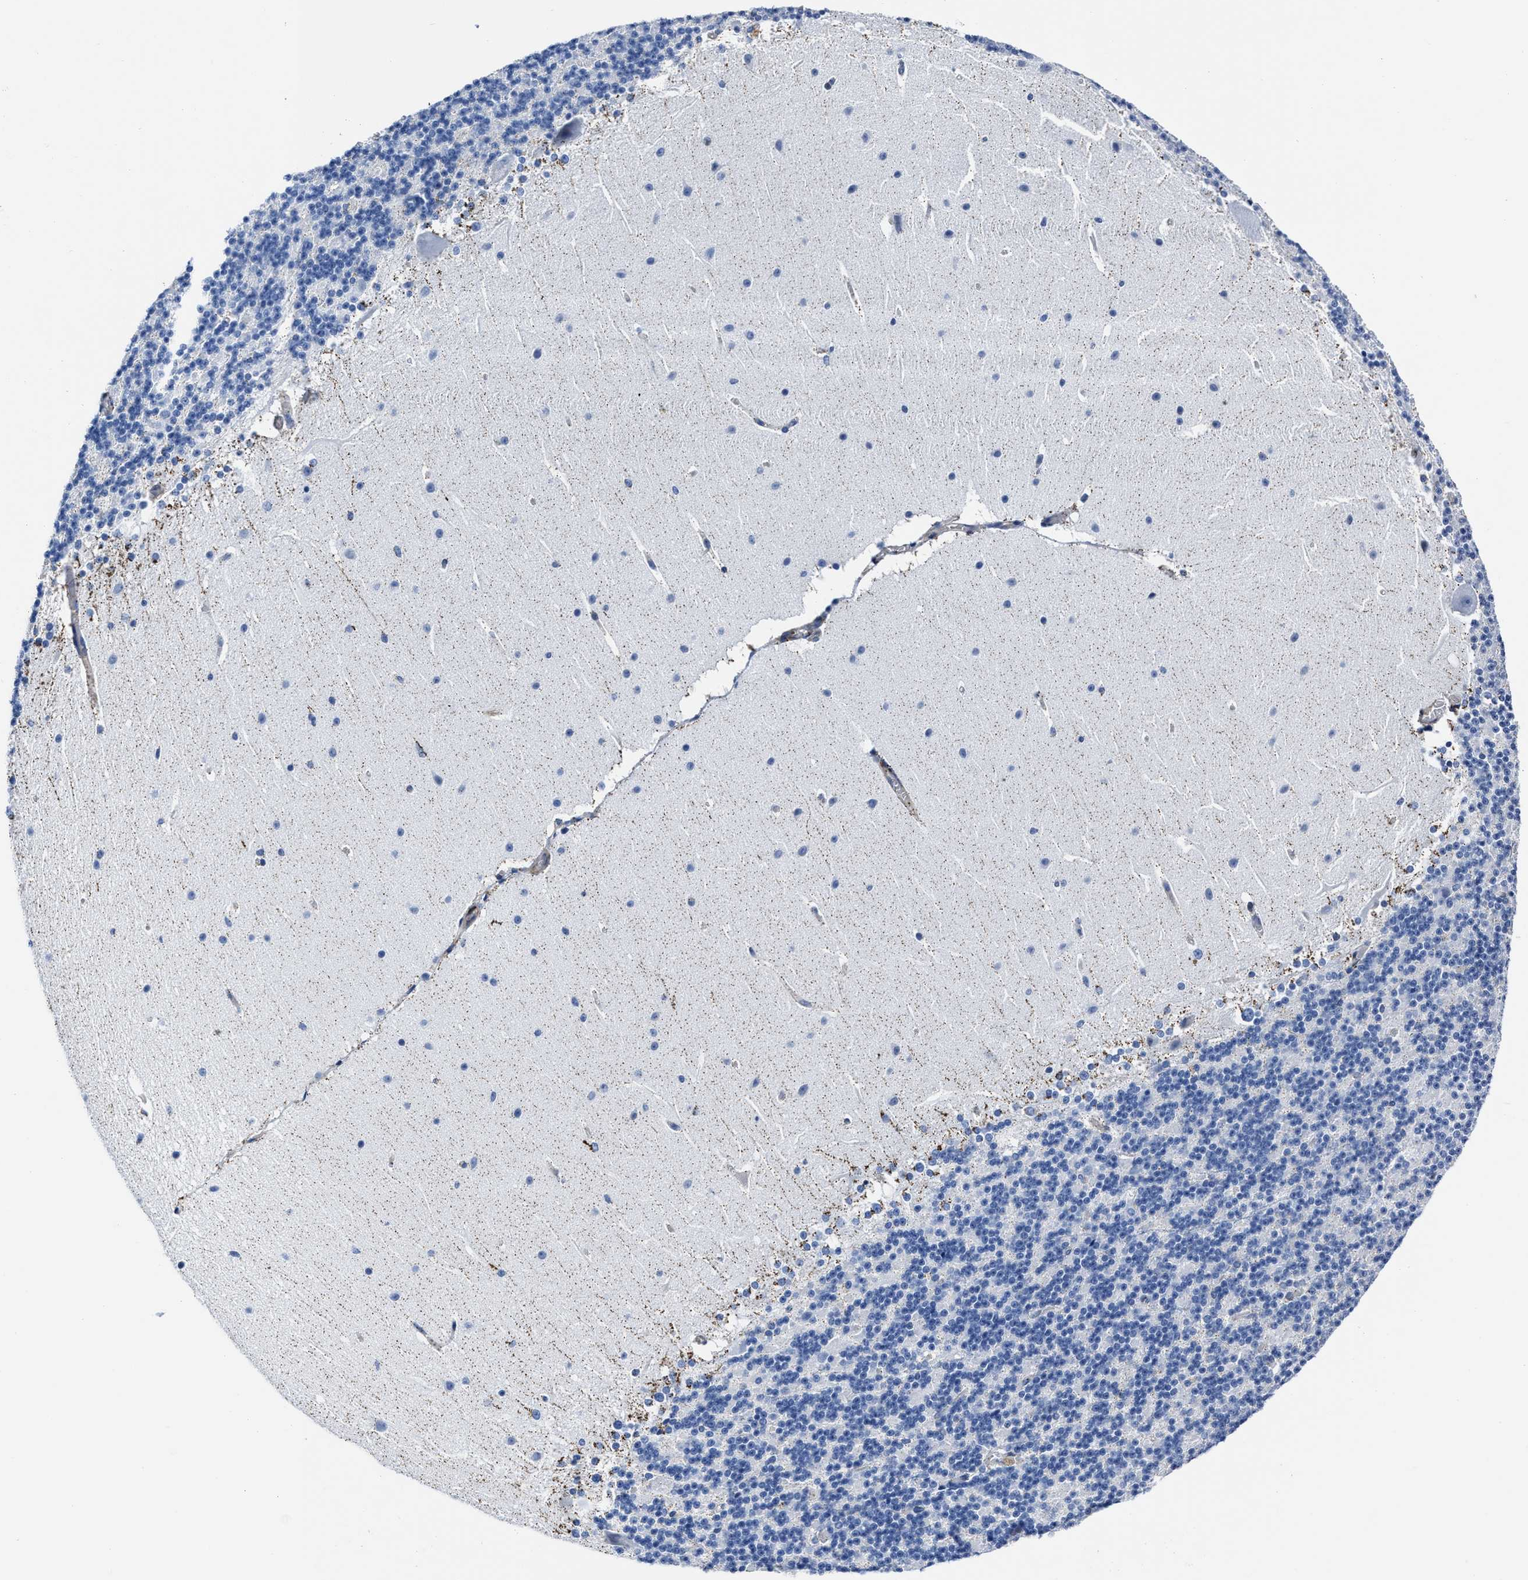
{"staining": {"intensity": "negative", "quantity": "none", "location": "none"}, "tissue": "cerebellum", "cell_type": "Cells in granular layer", "image_type": "normal", "snomed": [{"axis": "morphology", "description": "Normal tissue, NOS"}, {"axis": "topography", "description": "Cerebellum"}], "caption": "There is no significant expression in cells in granular layer of cerebellum. (Brightfield microscopy of DAB (3,3'-diaminobenzidine) immunohistochemistry (IHC) at high magnification).", "gene": "KCNMB3", "patient": {"sex": "female", "age": 19}}